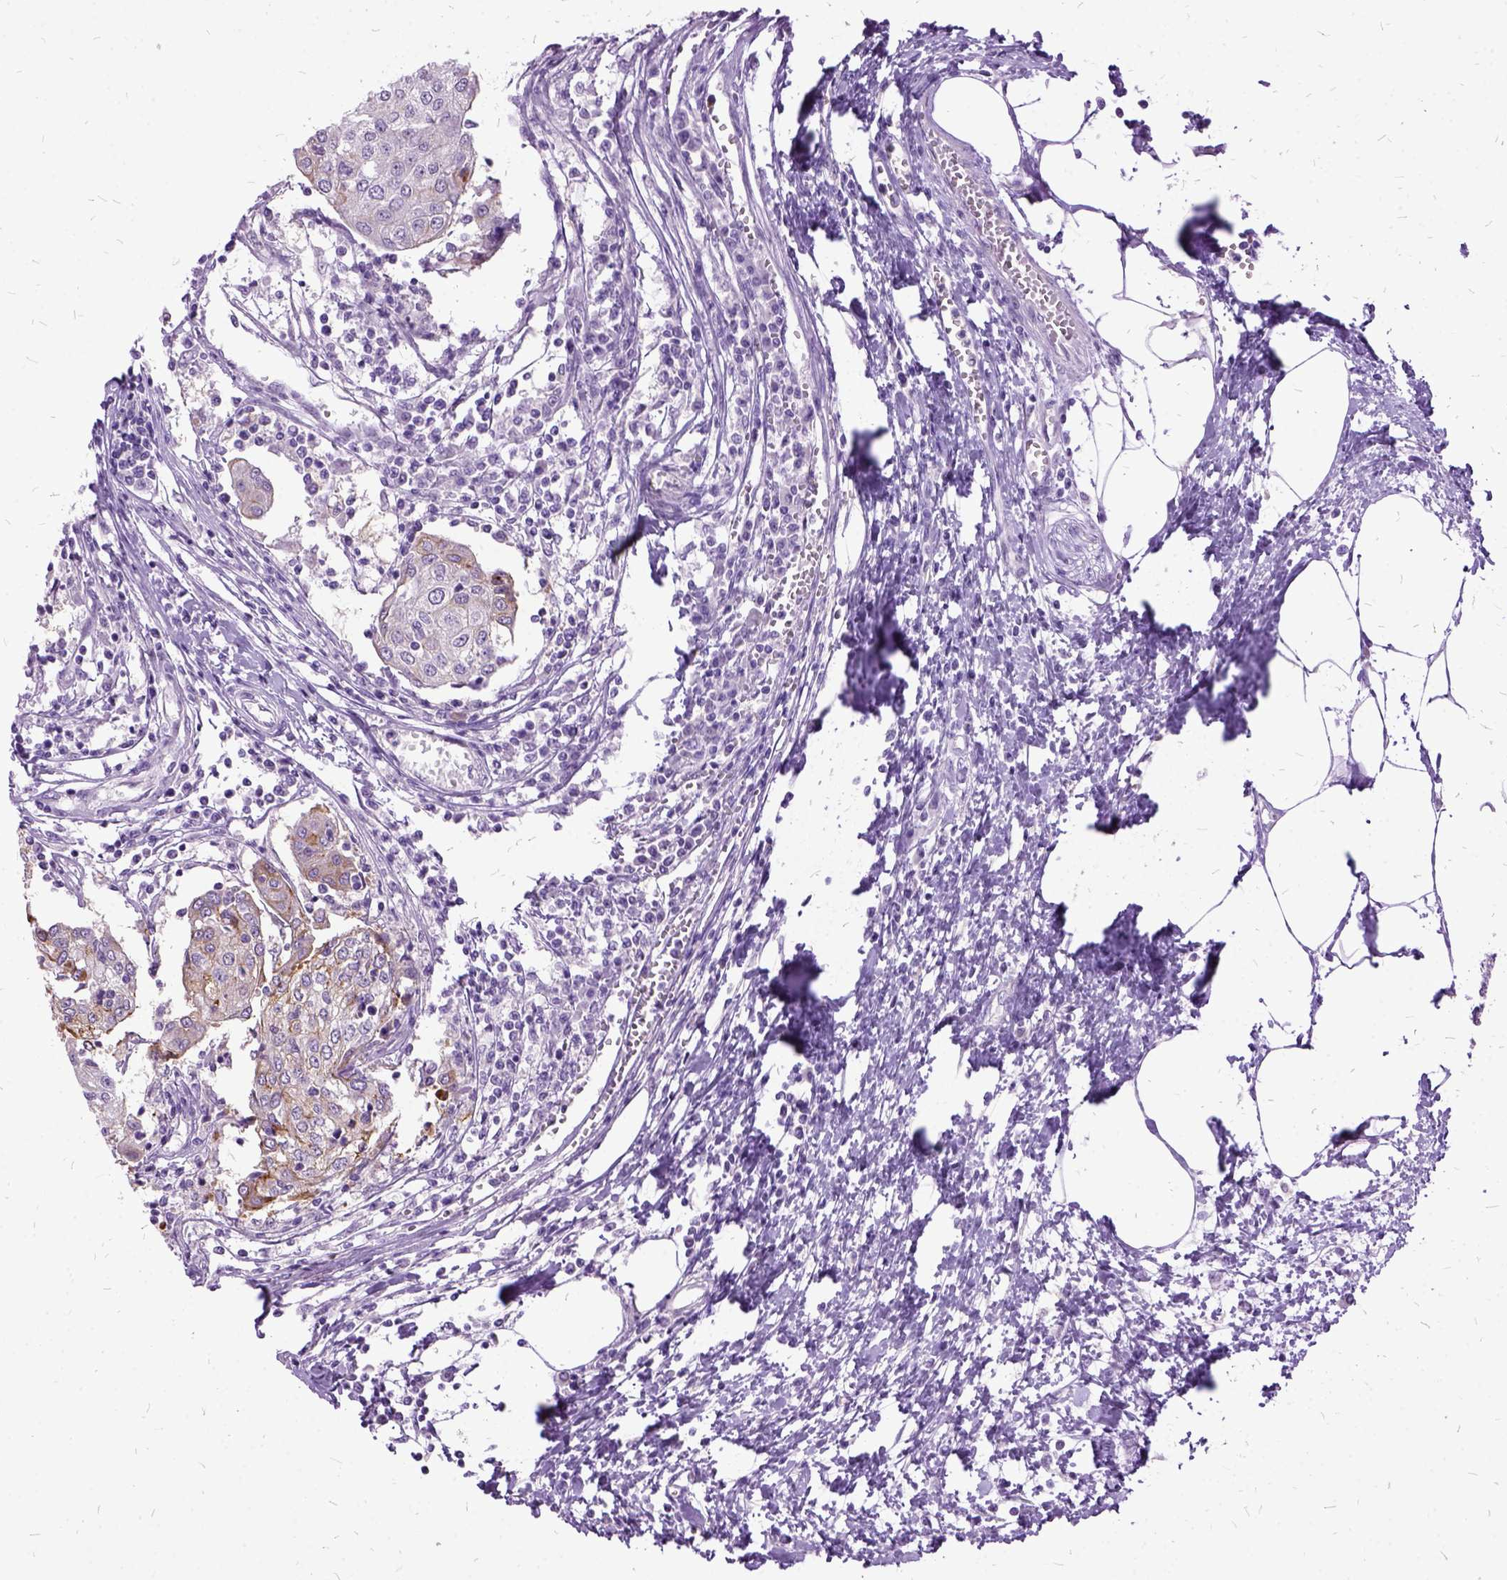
{"staining": {"intensity": "strong", "quantity": "<25%", "location": "cytoplasmic/membranous"}, "tissue": "urothelial cancer", "cell_type": "Tumor cells", "image_type": "cancer", "snomed": [{"axis": "morphology", "description": "Urothelial carcinoma, High grade"}, {"axis": "topography", "description": "Urinary bladder"}], "caption": "Immunohistochemical staining of human urothelial carcinoma (high-grade) exhibits strong cytoplasmic/membranous protein positivity in about <25% of tumor cells.", "gene": "MME", "patient": {"sex": "female", "age": 85}}